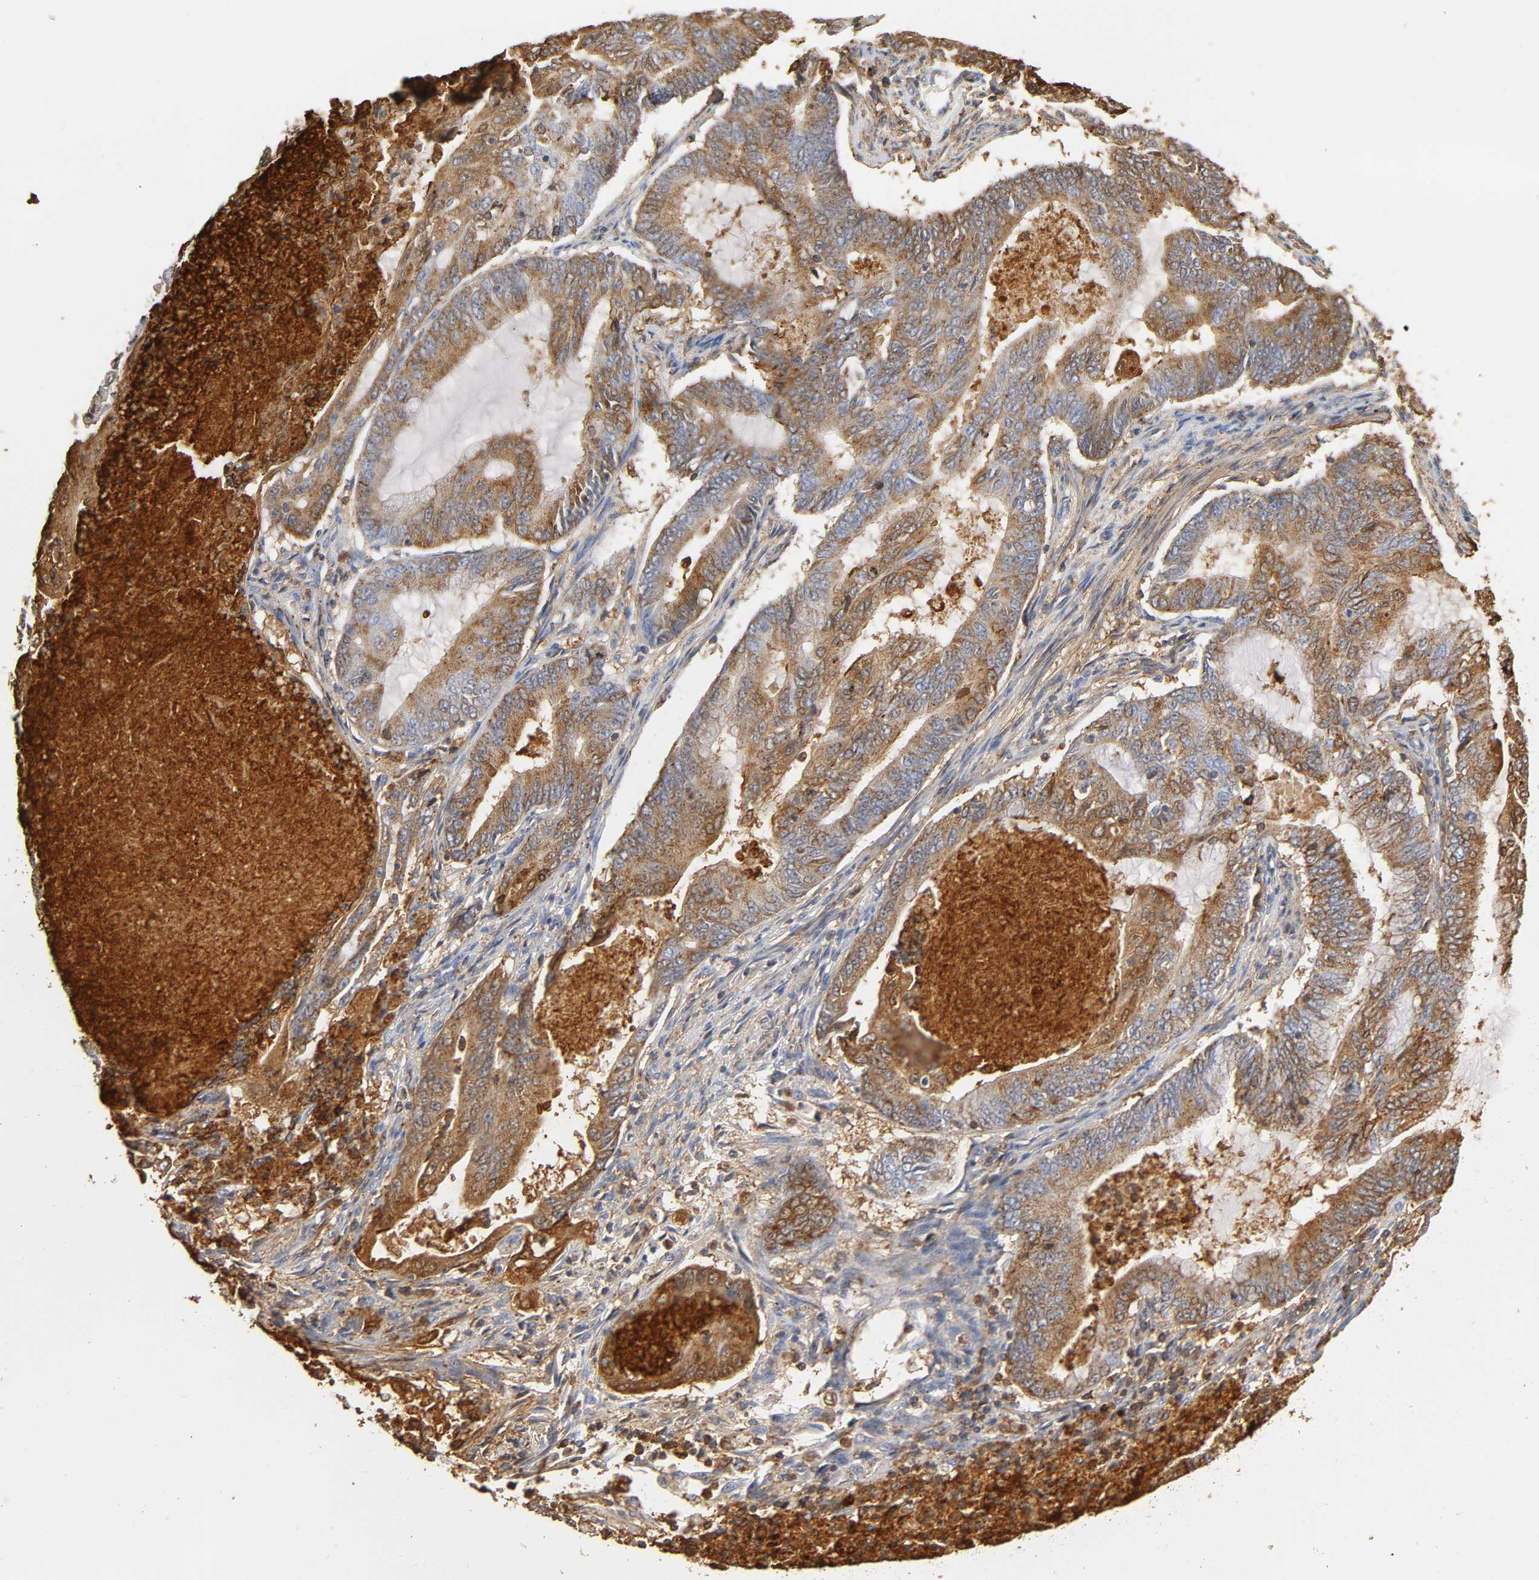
{"staining": {"intensity": "moderate", "quantity": ">75%", "location": "cytoplasmic/membranous"}, "tissue": "endometrial cancer", "cell_type": "Tumor cells", "image_type": "cancer", "snomed": [{"axis": "morphology", "description": "Adenocarcinoma, NOS"}, {"axis": "topography", "description": "Endometrium"}], "caption": "Endometrial adenocarcinoma tissue reveals moderate cytoplasmic/membranous expression in approximately >75% of tumor cells, visualized by immunohistochemistry. The protein of interest is shown in brown color, while the nuclei are stained blue.", "gene": "ANXA11", "patient": {"sex": "female", "age": 63}}